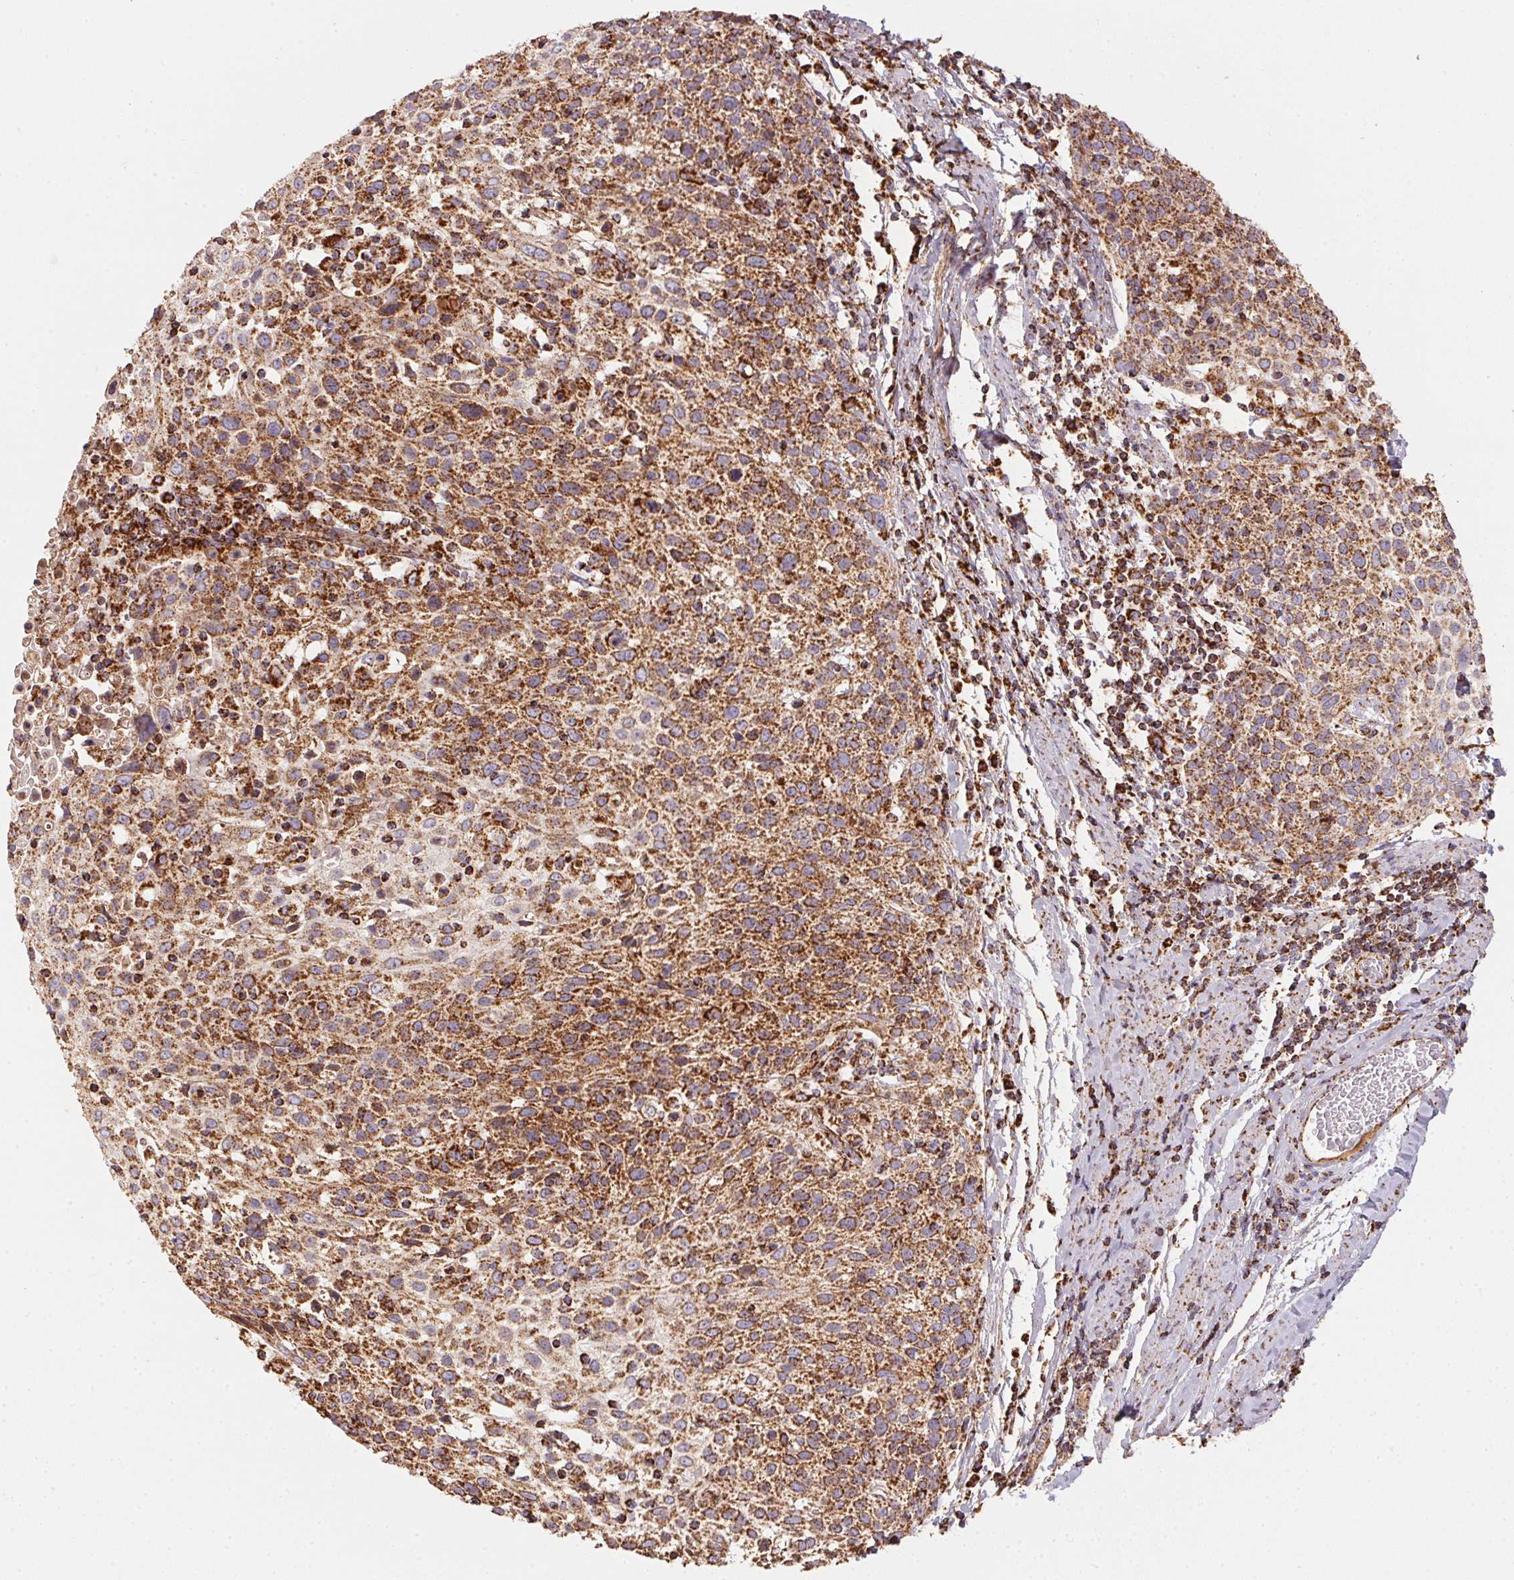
{"staining": {"intensity": "strong", "quantity": ">75%", "location": "cytoplasmic/membranous"}, "tissue": "cervical cancer", "cell_type": "Tumor cells", "image_type": "cancer", "snomed": [{"axis": "morphology", "description": "Squamous cell carcinoma, NOS"}, {"axis": "topography", "description": "Cervix"}], "caption": "Approximately >75% of tumor cells in cervical cancer (squamous cell carcinoma) demonstrate strong cytoplasmic/membranous protein expression as visualized by brown immunohistochemical staining.", "gene": "NDUFS2", "patient": {"sex": "female", "age": 61}}